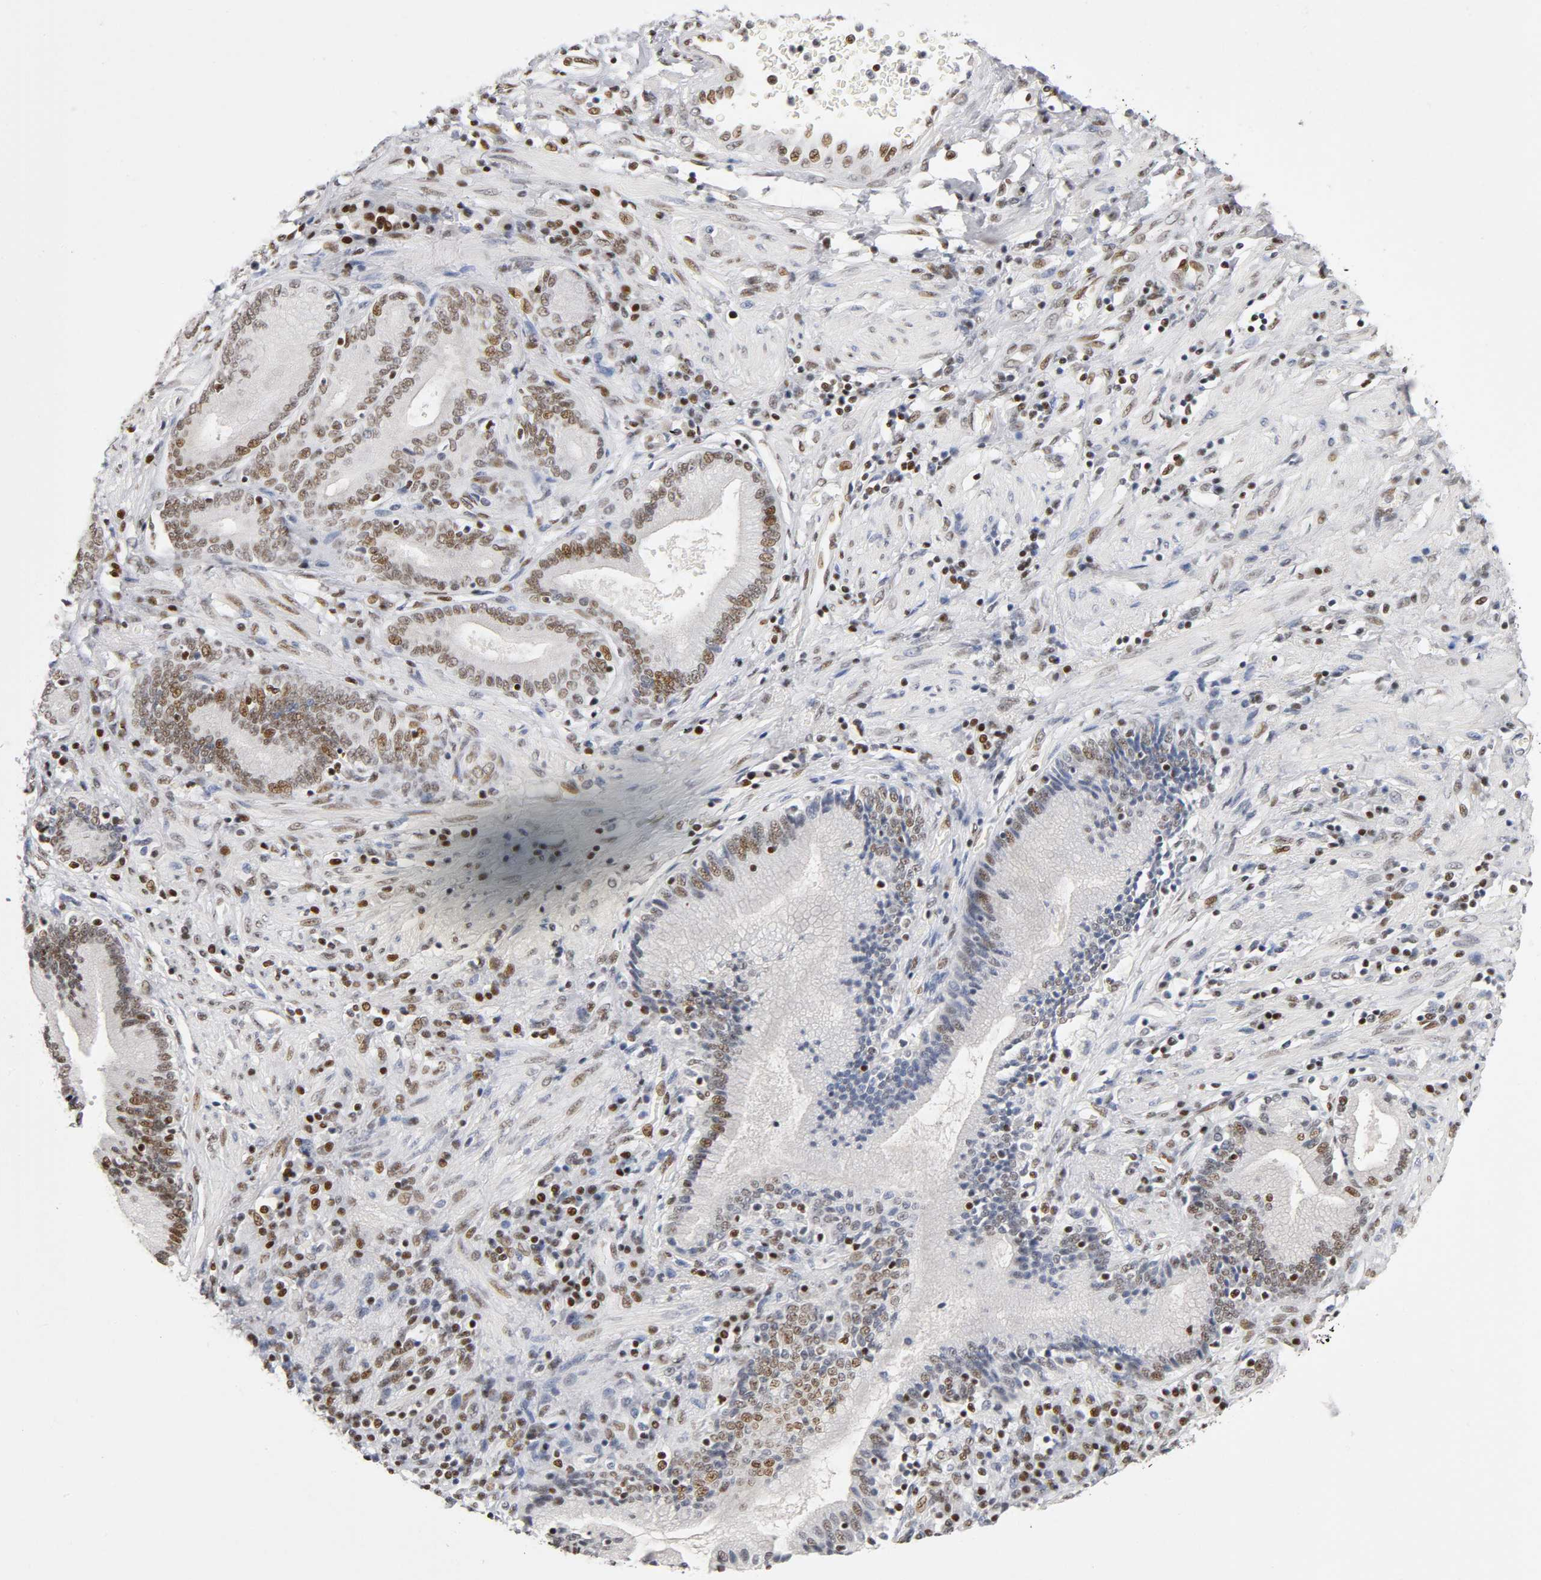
{"staining": {"intensity": "moderate", "quantity": ">75%", "location": "nuclear"}, "tissue": "pancreatic cancer", "cell_type": "Tumor cells", "image_type": "cancer", "snomed": [{"axis": "morphology", "description": "Adenocarcinoma, NOS"}, {"axis": "topography", "description": "Pancreas"}], "caption": "Immunohistochemical staining of pancreatic adenocarcinoma exhibits moderate nuclear protein staining in about >75% of tumor cells. Immunohistochemistry stains the protein of interest in brown and the nuclei are stained blue.", "gene": "SP3", "patient": {"sex": "female", "age": 48}}